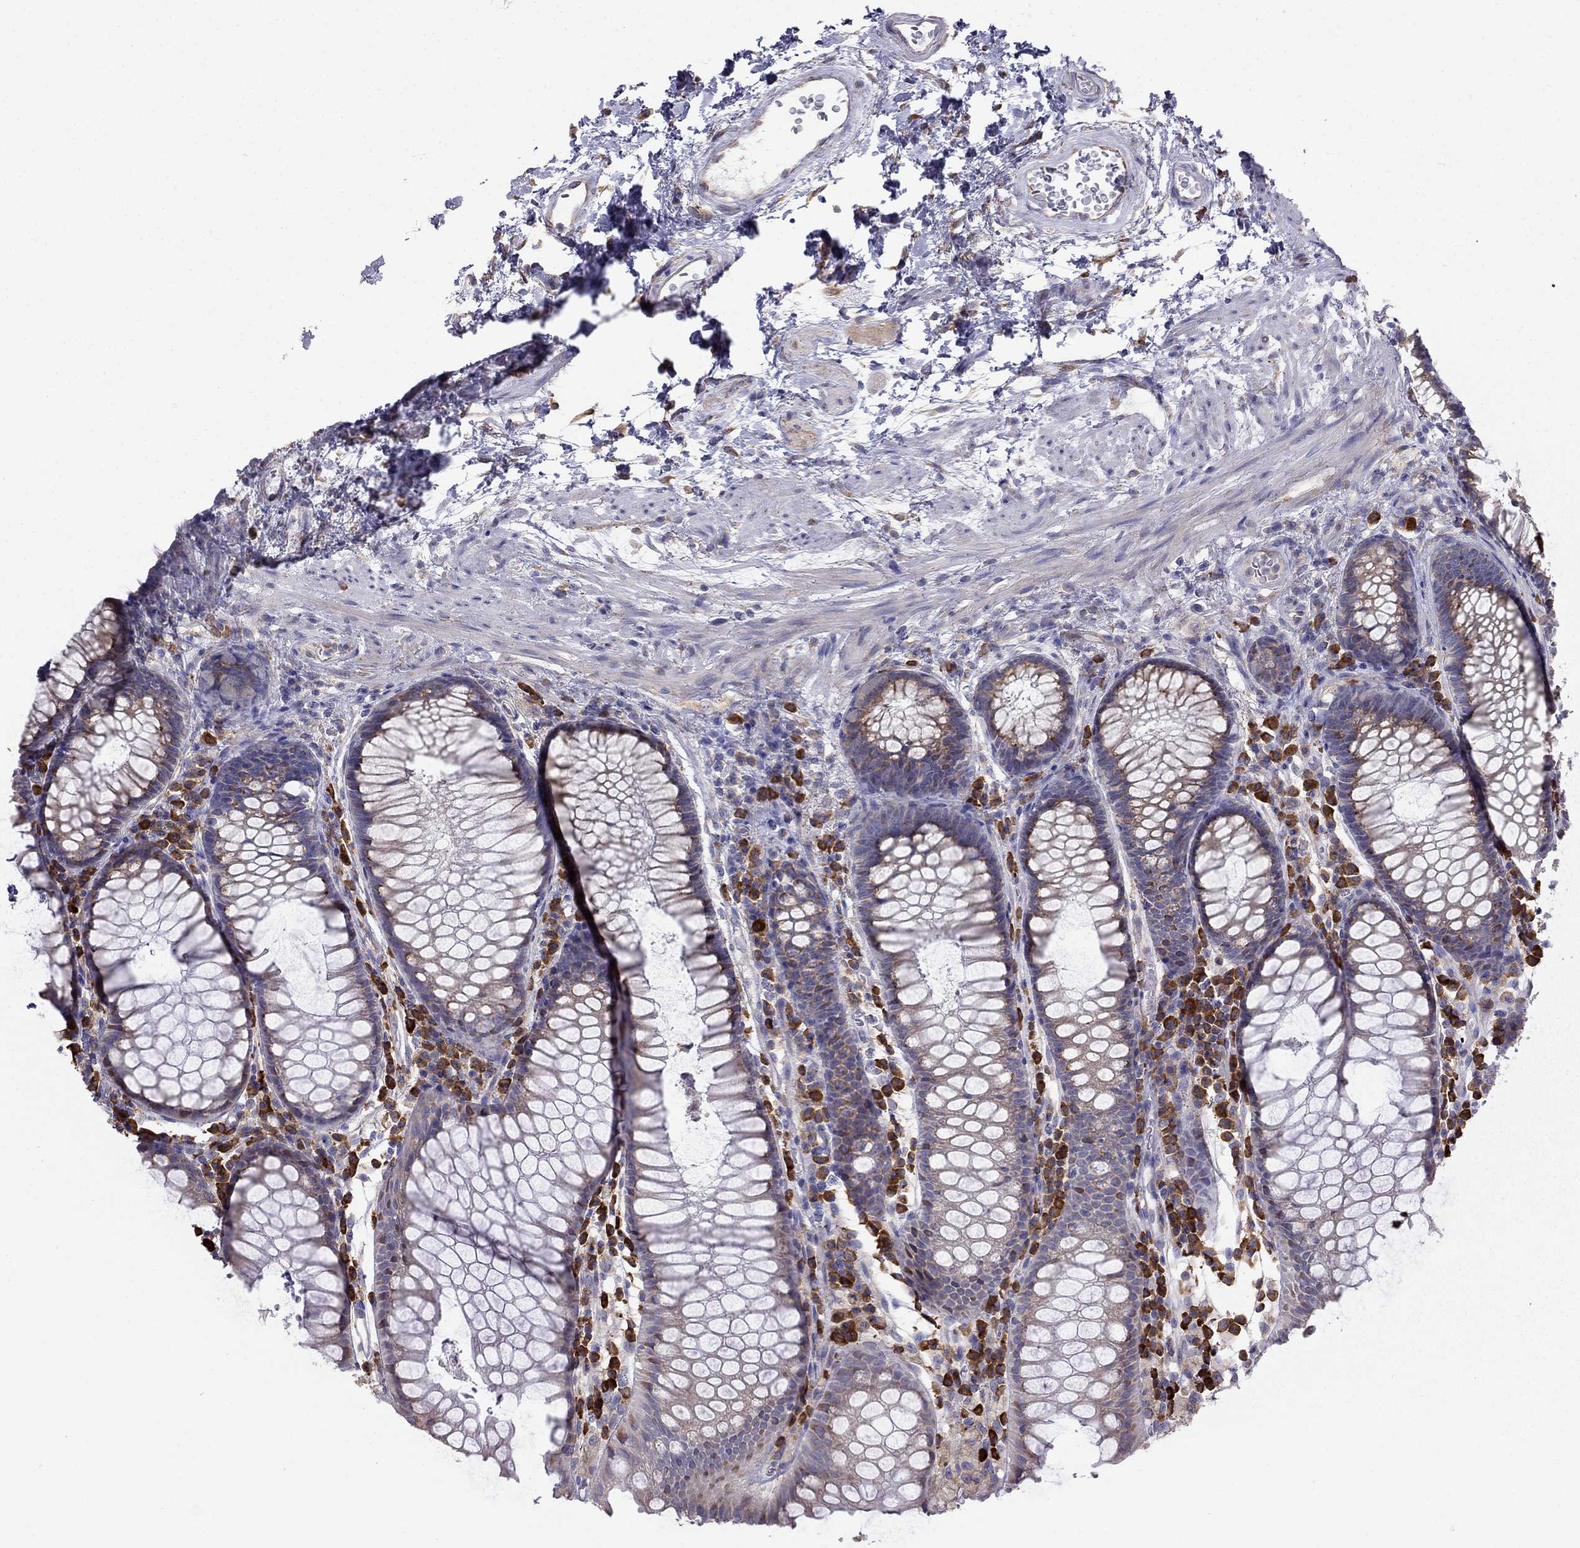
{"staining": {"intensity": "moderate", "quantity": "25%-75%", "location": "cytoplasmic/membranous"}, "tissue": "rectum", "cell_type": "Glandular cells", "image_type": "normal", "snomed": [{"axis": "morphology", "description": "Normal tissue, NOS"}, {"axis": "topography", "description": "Rectum"}], "caption": "High-power microscopy captured an immunohistochemistry (IHC) micrograph of benign rectum, revealing moderate cytoplasmic/membranous expression in approximately 25%-75% of glandular cells. Using DAB (3,3'-diaminobenzidine) (brown) and hematoxylin (blue) stains, captured at high magnification using brightfield microscopy.", "gene": "LONRF2", "patient": {"sex": "female", "age": 68}}